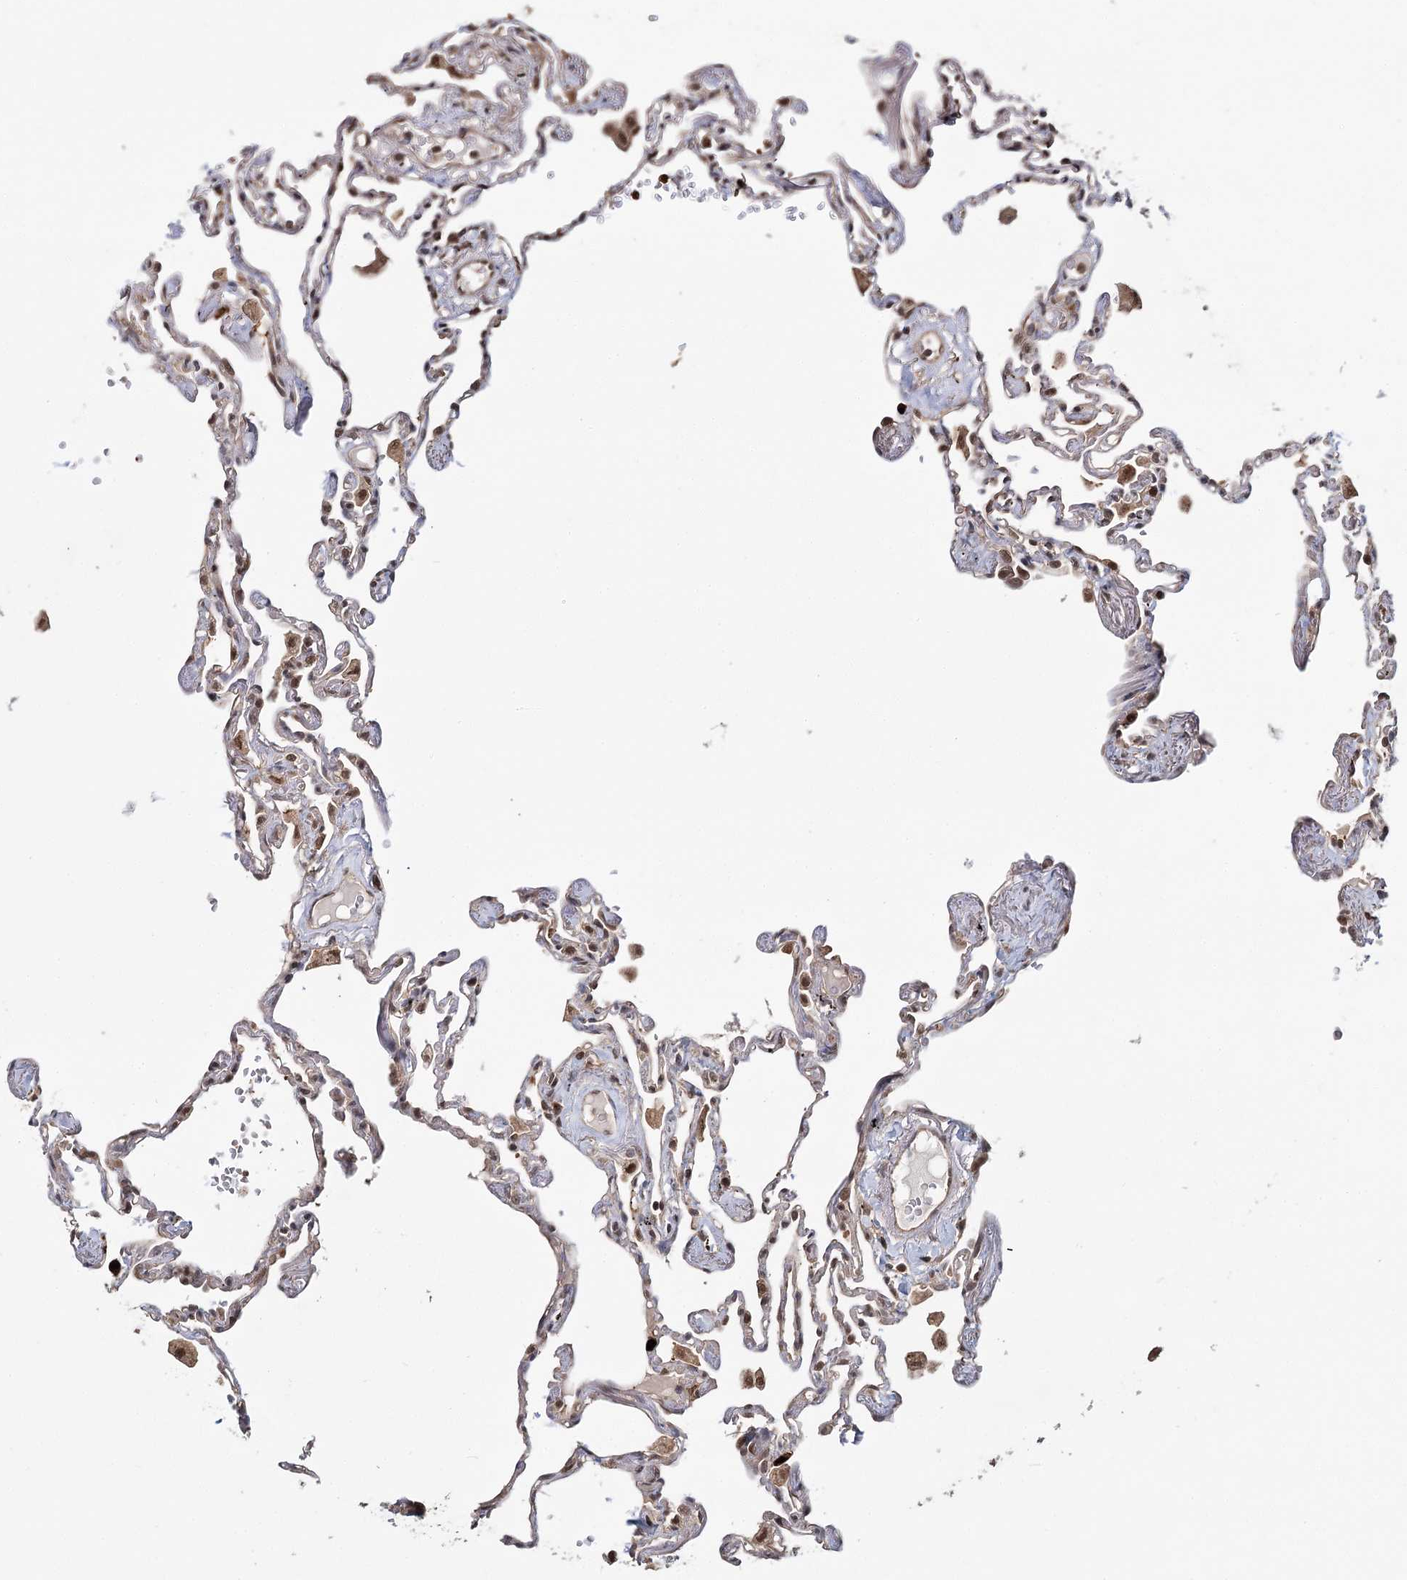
{"staining": {"intensity": "moderate", "quantity": ">75%", "location": "nuclear"}, "tissue": "lung", "cell_type": "Alveolar cells", "image_type": "normal", "snomed": [{"axis": "morphology", "description": "Normal tissue, NOS"}, {"axis": "topography", "description": "Lung"}], "caption": "About >75% of alveolar cells in benign human lung display moderate nuclear protein staining as visualized by brown immunohistochemical staining.", "gene": "N6AMT1", "patient": {"sex": "female", "age": 67}}